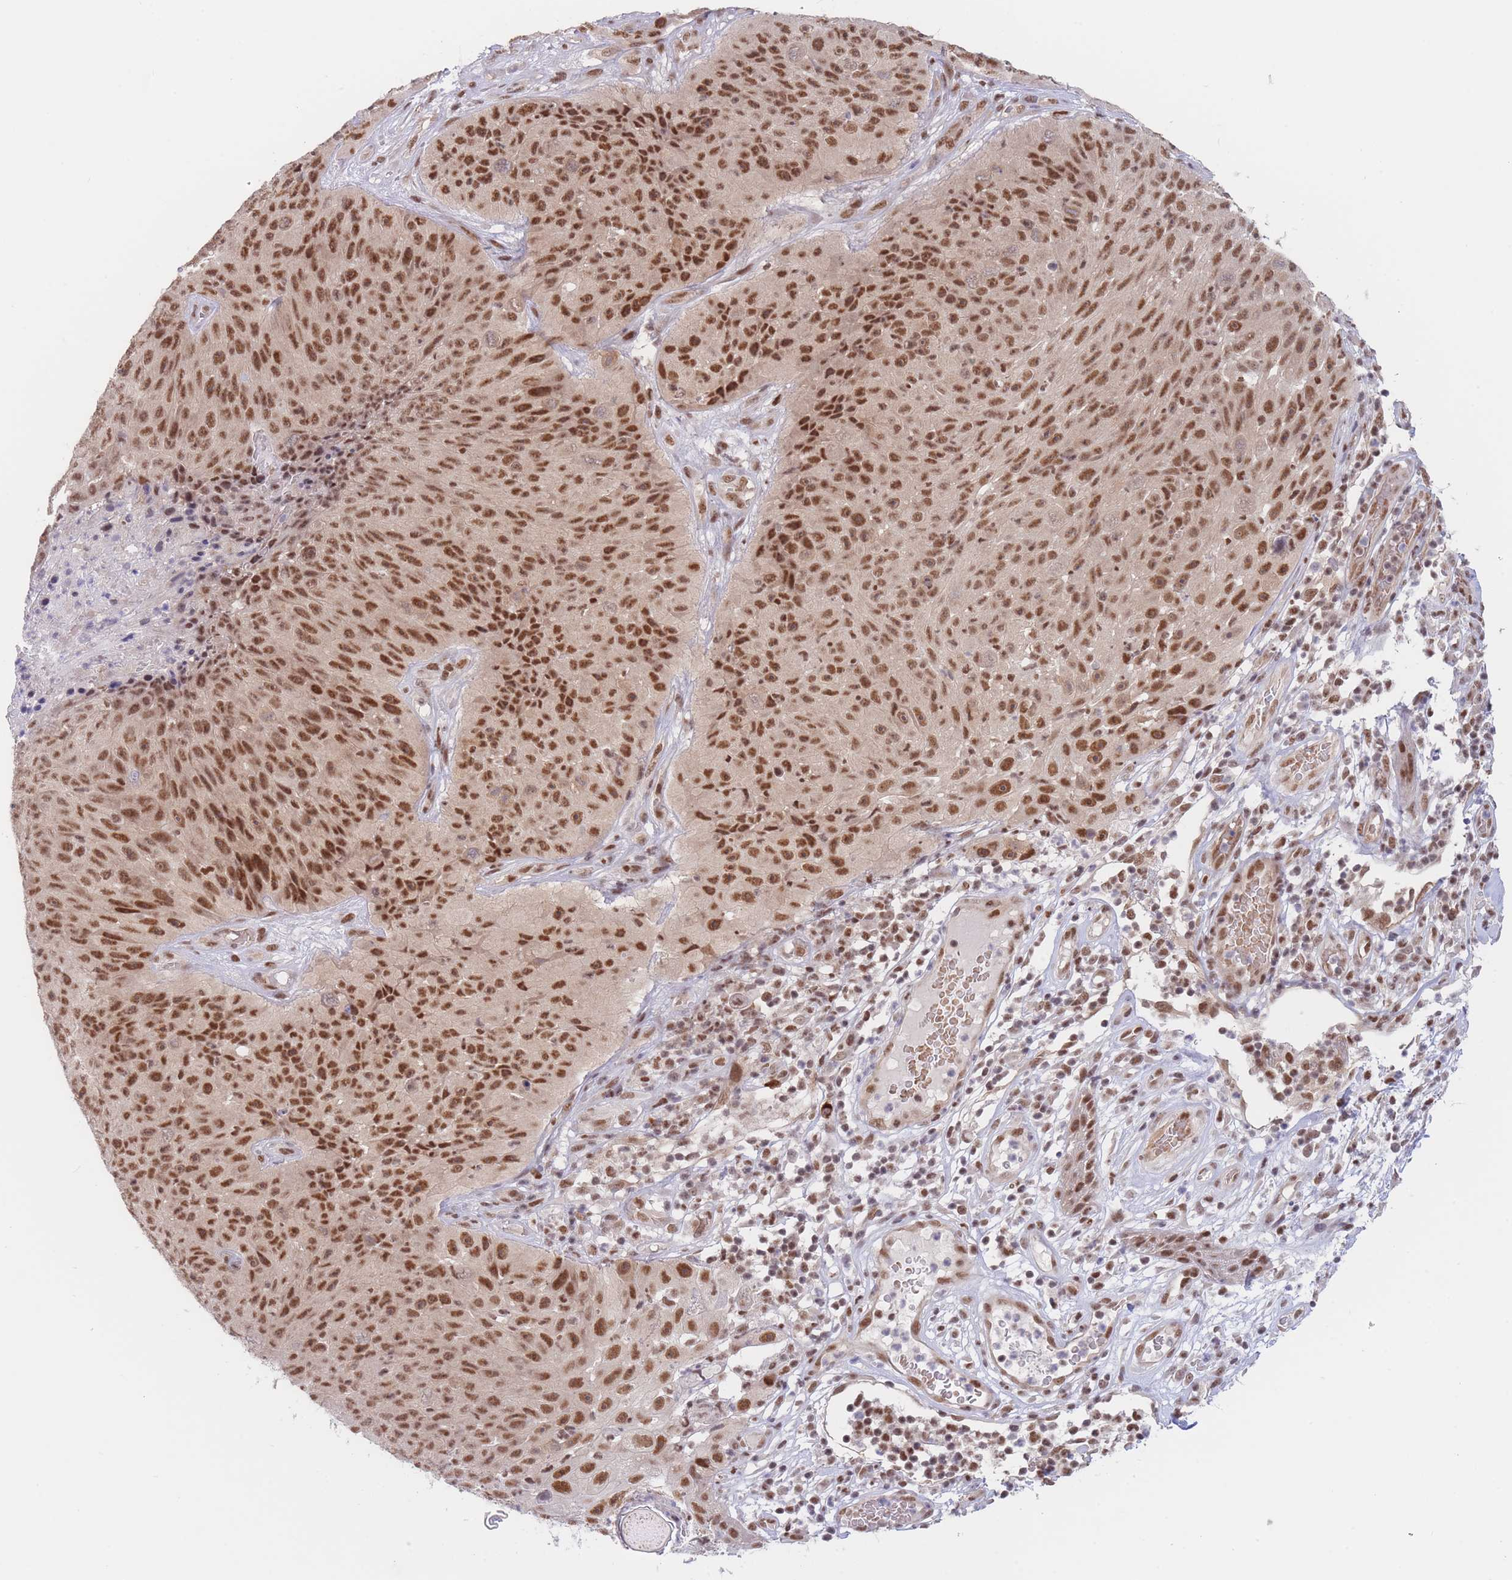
{"staining": {"intensity": "moderate", "quantity": ">75%", "location": "nuclear"}, "tissue": "skin cancer", "cell_type": "Tumor cells", "image_type": "cancer", "snomed": [{"axis": "morphology", "description": "Squamous cell carcinoma, NOS"}, {"axis": "topography", "description": "Skin"}], "caption": "High-power microscopy captured an IHC image of squamous cell carcinoma (skin), revealing moderate nuclear positivity in about >75% of tumor cells. (IHC, brightfield microscopy, high magnification).", "gene": "SMAD9", "patient": {"sex": "female", "age": 87}}